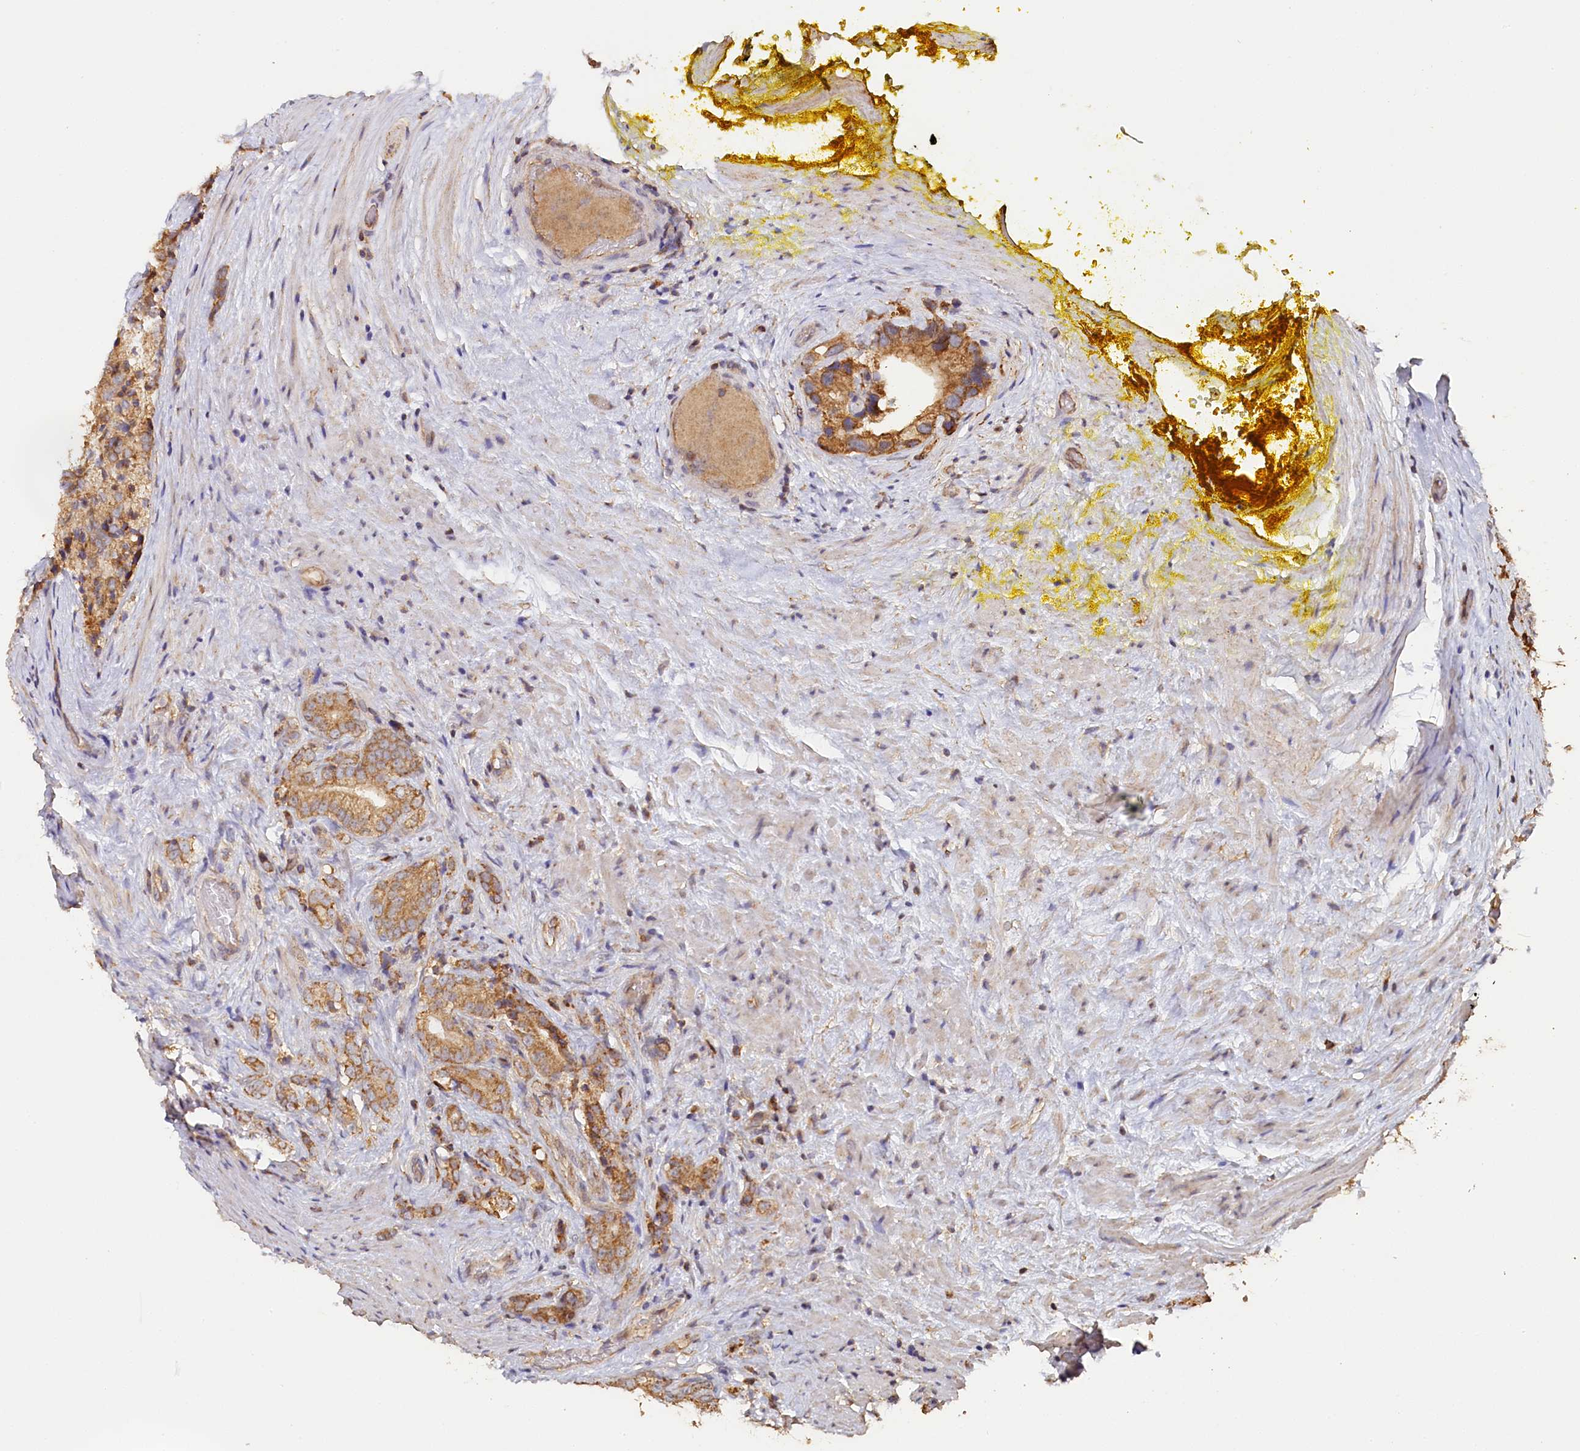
{"staining": {"intensity": "moderate", "quantity": ">75%", "location": "cytoplasmic/membranous"}, "tissue": "prostate cancer", "cell_type": "Tumor cells", "image_type": "cancer", "snomed": [{"axis": "morphology", "description": "Adenocarcinoma, Low grade"}, {"axis": "topography", "description": "Prostate"}], "caption": "This histopathology image displays immunohistochemistry (IHC) staining of prostate cancer, with medium moderate cytoplasmic/membranous positivity in about >75% of tumor cells.", "gene": "KATNB1", "patient": {"sex": "male", "age": 71}}